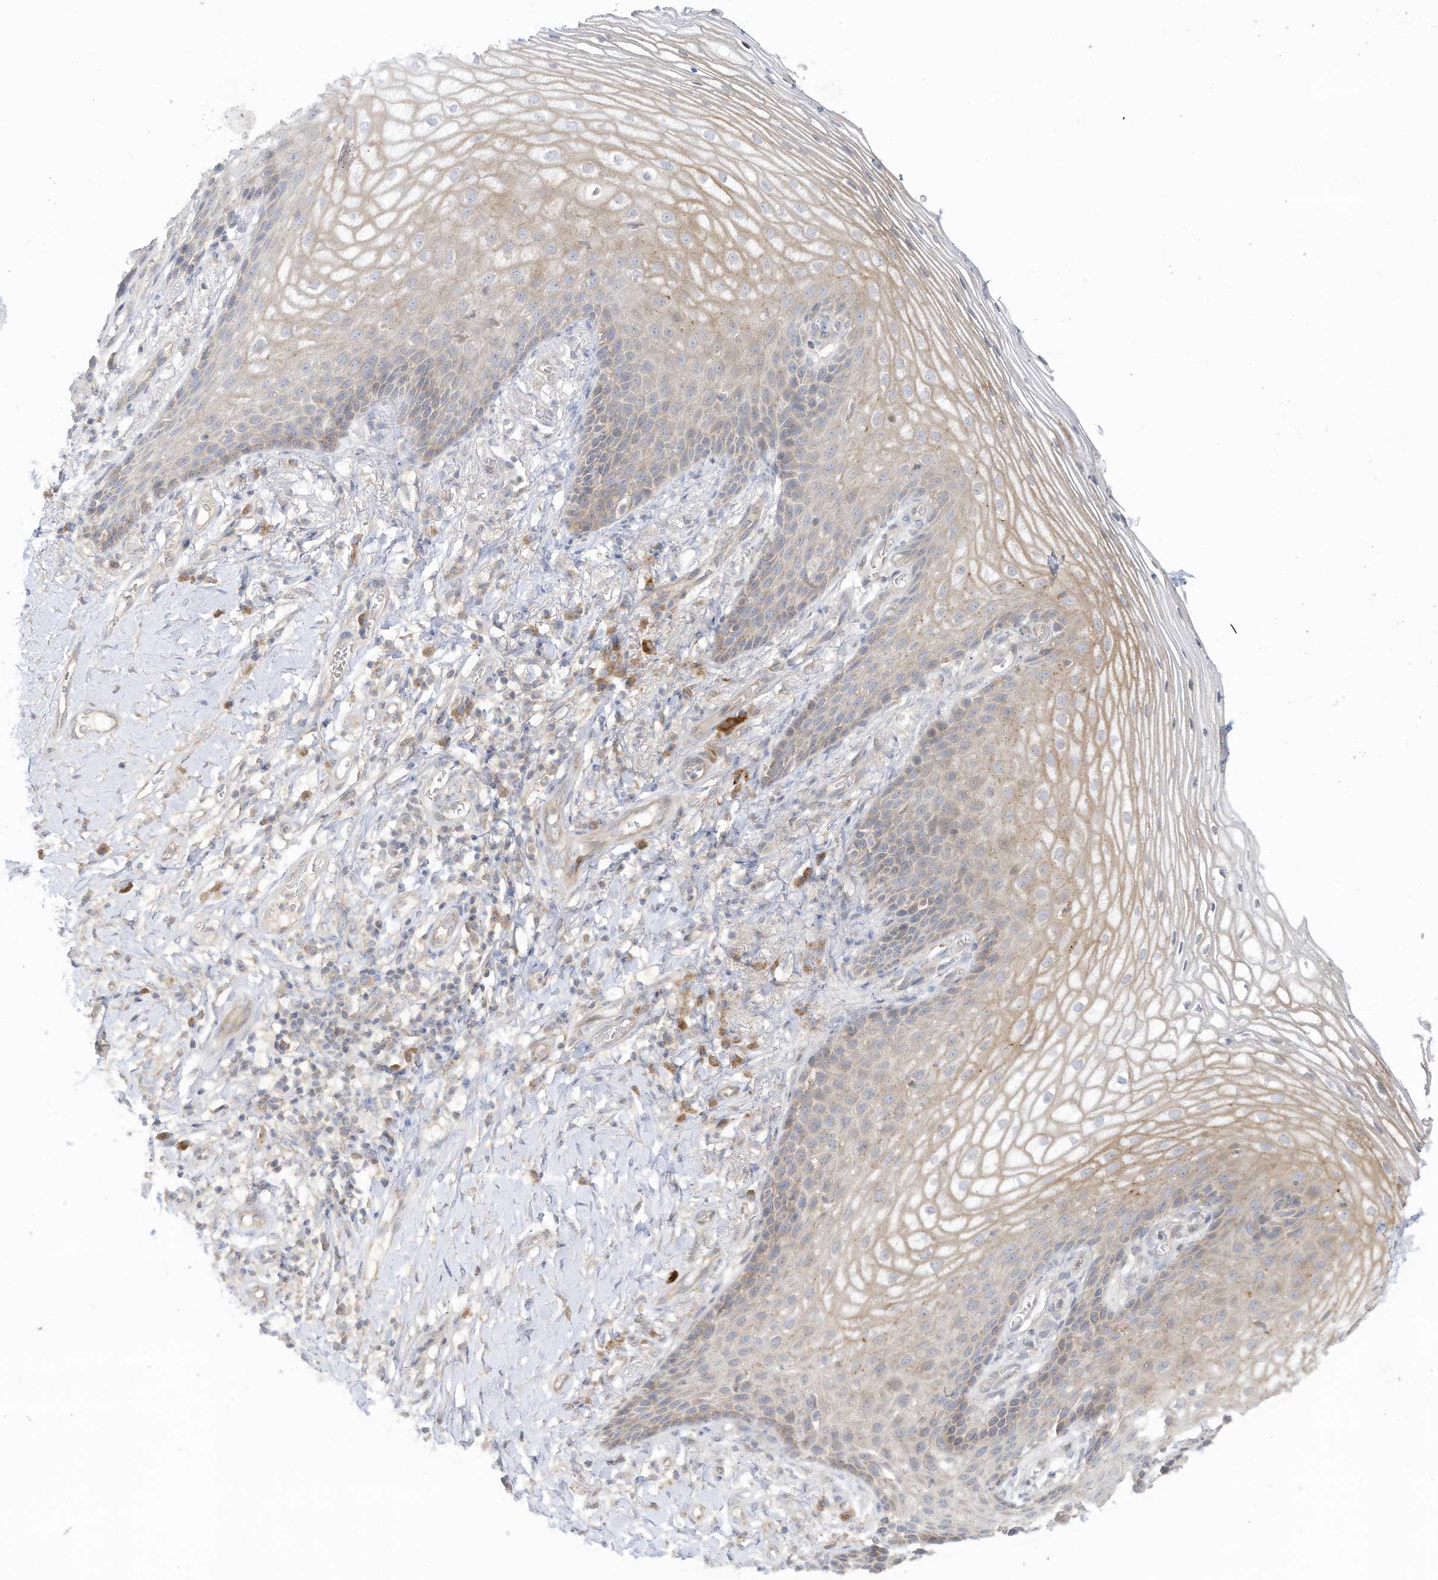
{"staining": {"intensity": "weak", "quantity": "<25%", "location": "cytoplasmic/membranous"}, "tissue": "vagina", "cell_type": "Squamous epithelial cells", "image_type": "normal", "snomed": [{"axis": "morphology", "description": "Normal tissue, NOS"}, {"axis": "topography", "description": "Vagina"}], "caption": "A high-resolution micrograph shows IHC staining of unremarkable vagina, which displays no significant positivity in squamous epithelial cells.", "gene": "LRRN2", "patient": {"sex": "female", "age": 60}}